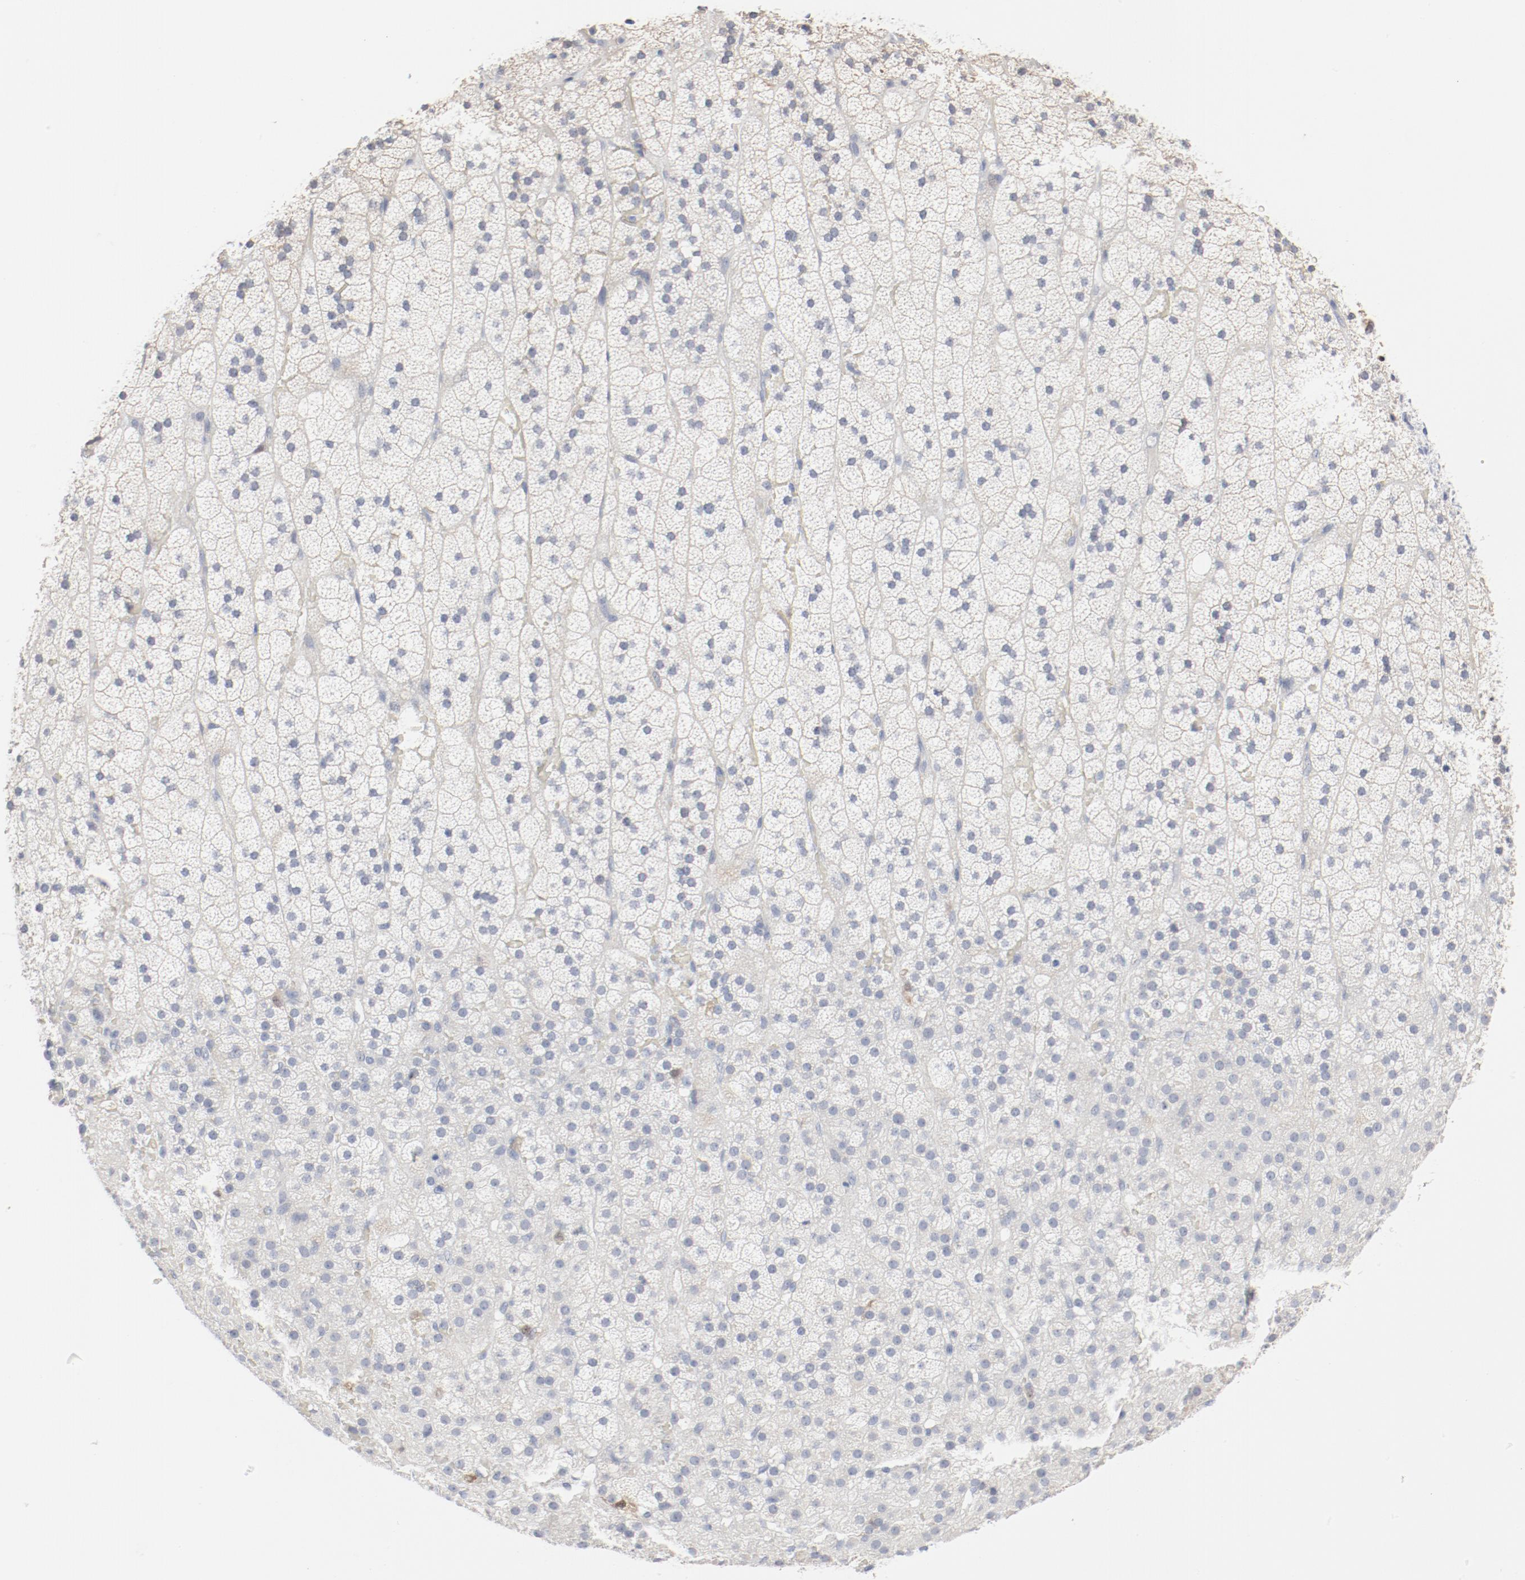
{"staining": {"intensity": "negative", "quantity": "none", "location": "none"}, "tissue": "adrenal gland", "cell_type": "Glandular cells", "image_type": "normal", "snomed": [{"axis": "morphology", "description": "Normal tissue, NOS"}, {"axis": "topography", "description": "Adrenal gland"}], "caption": "High power microscopy image of an IHC image of normal adrenal gland, revealing no significant staining in glandular cells. (Brightfield microscopy of DAB (3,3'-diaminobenzidine) immunohistochemistry at high magnification).", "gene": "CDK1", "patient": {"sex": "male", "age": 35}}